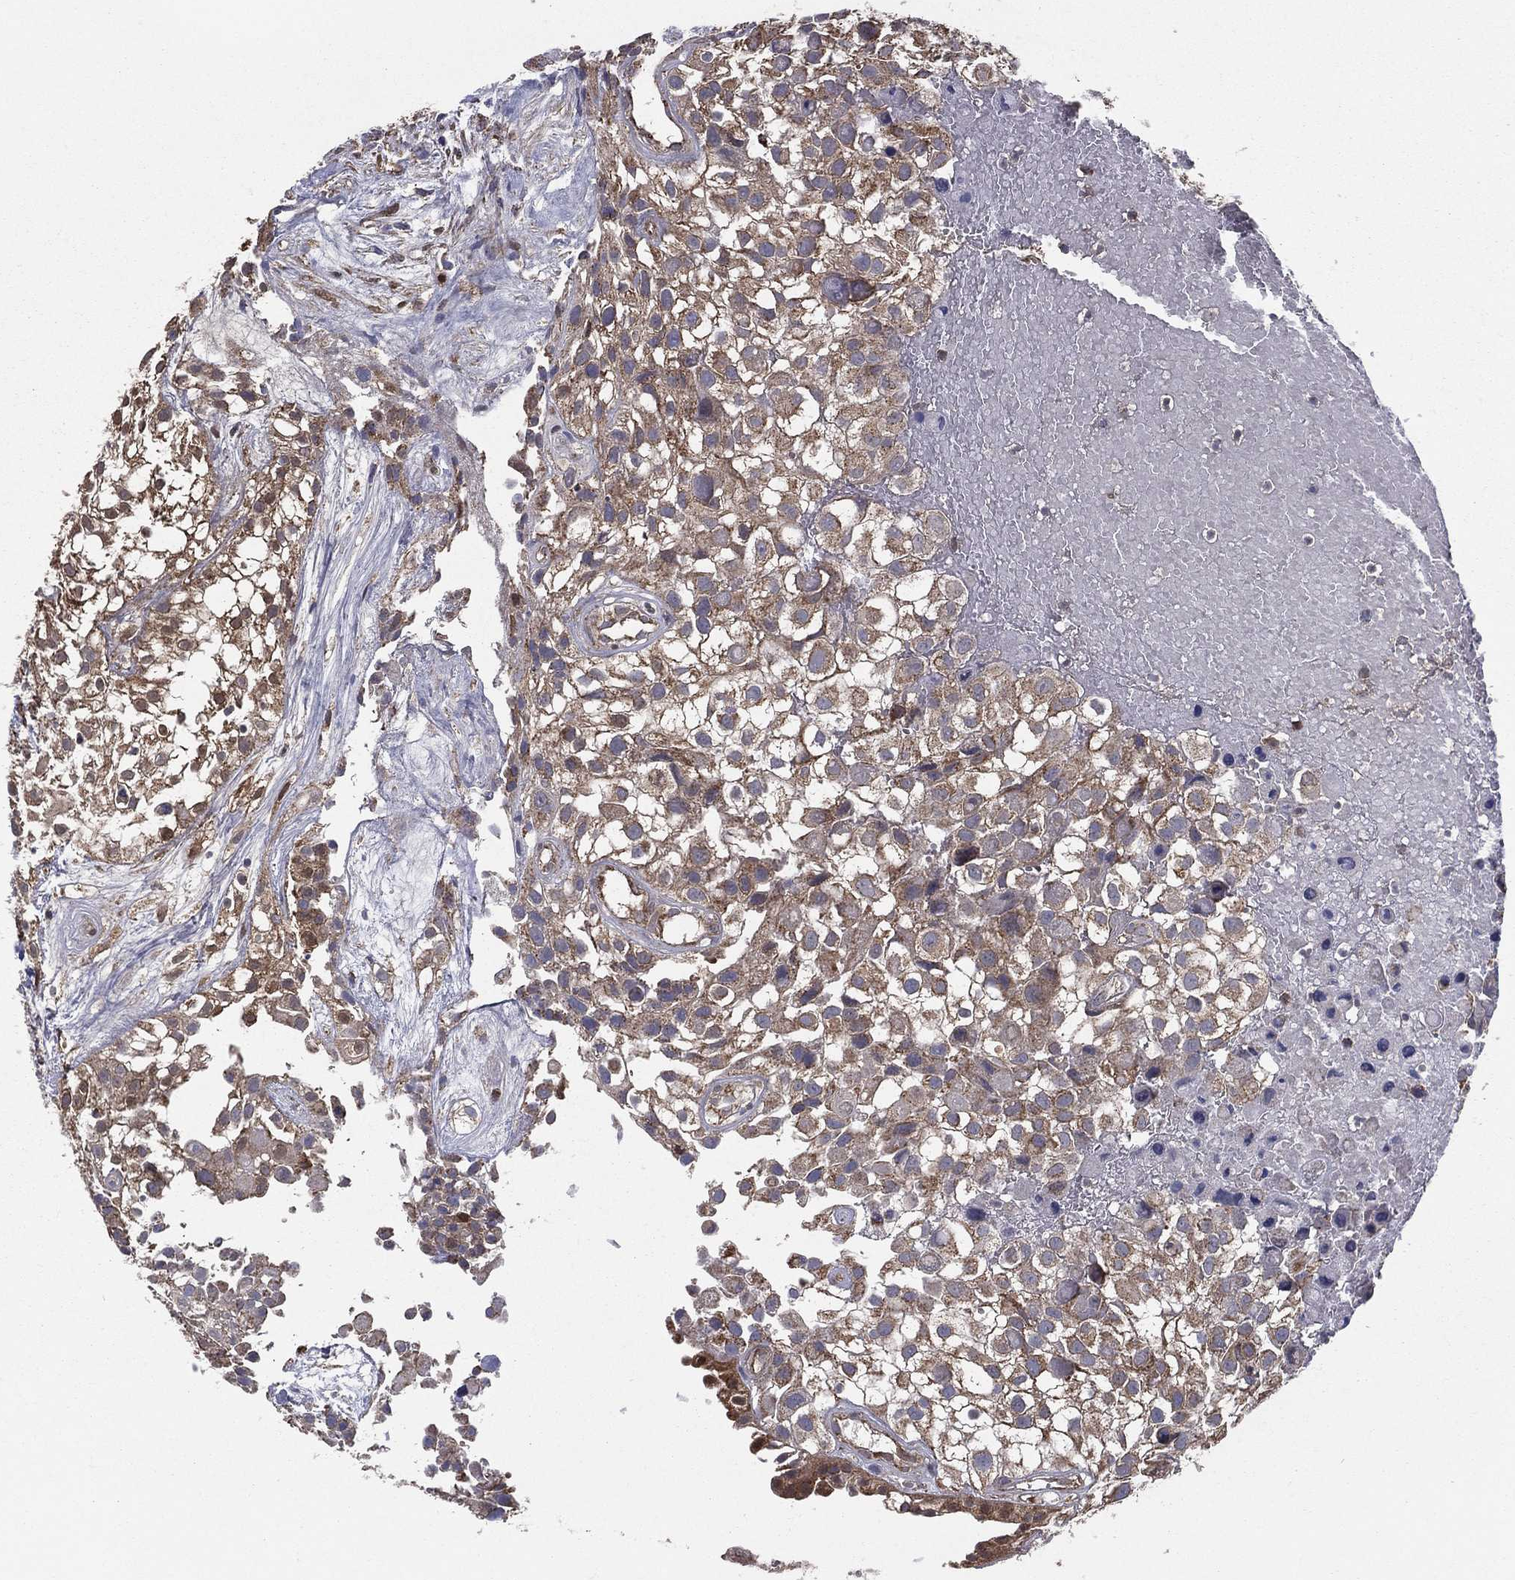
{"staining": {"intensity": "moderate", "quantity": ">75%", "location": "cytoplasmic/membranous"}, "tissue": "urothelial cancer", "cell_type": "Tumor cells", "image_type": "cancer", "snomed": [{"axis": "morphology", "description": "Urothelial carcinoma, High grade"}, {"axis": "topography", "description": "Urinary bladder"}], "caption": "A photomicrograph of high-grade urothelial carcinoma stained for a protein exhibits moderate cytoplasmic/membranous brown staining in tumor cells.", "gene": "RIGI", "patient": {"sex": "male", "age": 56}}